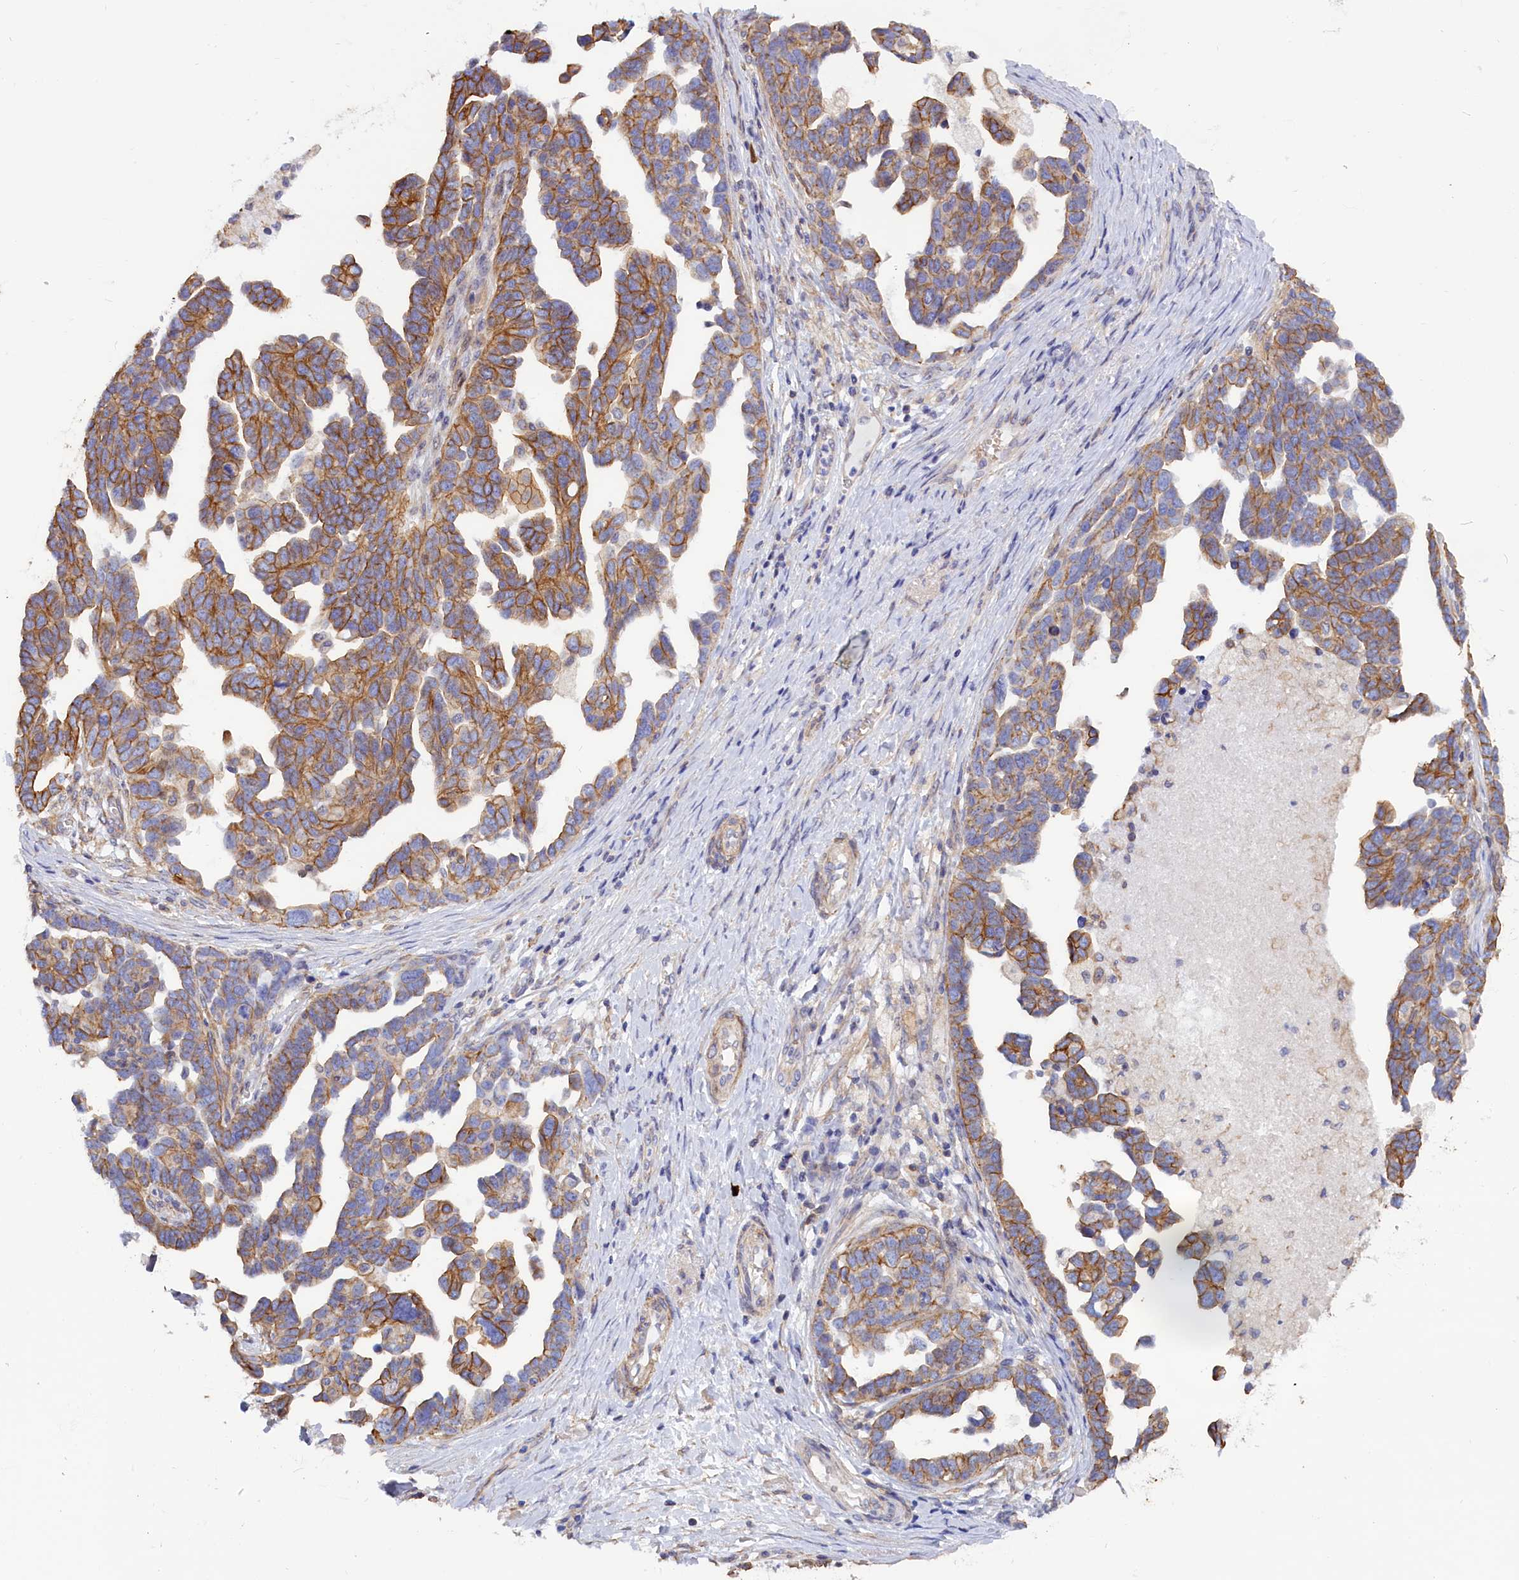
{"staining": {"intensity": "moderate", "quantity": ">75%", "location": "cytoplasmic/membranous"}, "tissue": "ovarian cancer", "cell_type": "Tumor cells", "image_type": "cancer", "snomed": [{"axis": "morphology", "description": "Cystadenocarcinoma, serous, NOS"}, {"axis": "topography", "description": "Ovary"}], "caption": "DAB immunohistochemical staining of human ovarian cancer exhibits moderate cytoplasmic/membranous protein positivity in approximately >75% of tumor cells. The protein of interest is stained brown, and the nuclei are stained in blue (DAB IHC with brightfield microscopy, high magnification).", "gene": "ABCC12", "patient": {"sex": "female", "age": 54}}